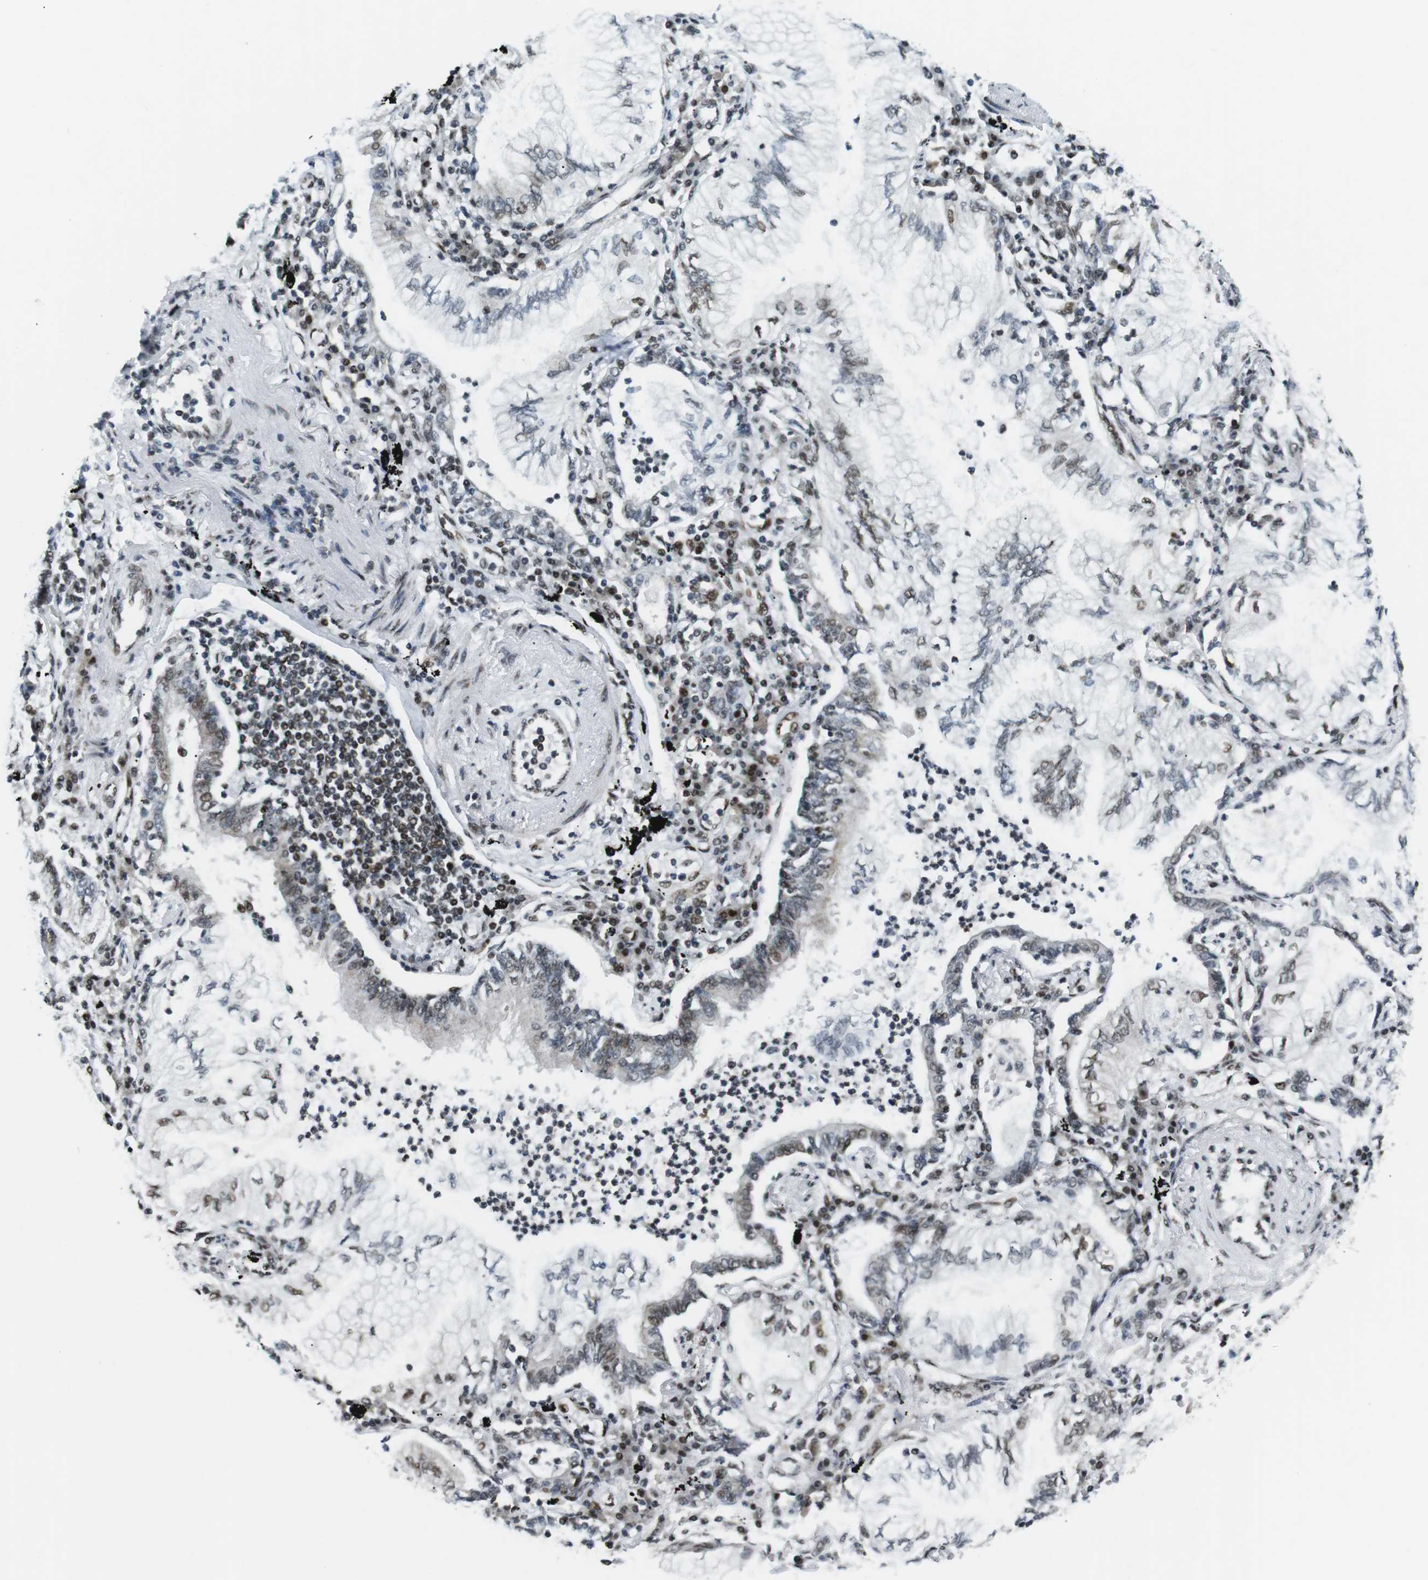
{"staining": {"intensity": "moderate", "quantity": "<25%", "location": "nuclear"}, "tissue": "lung cancer", "cell_type": "Tumor cells", "image_type": "cancer", "snomed": [{"axis": "morphology", "description": "Normal tissue, NOS"}, {"axis": "morphology", "description": "Adenocarcinoma, NOS"}, {"axis": "topography", "description": "Bronchus"}, {"axis": "topography", "description": "Lung"}], "caption": "Approximately <25% of tumor cells in human lung adenocarcinoma display moderate nuclear protein staining as visualized by brown immunohistochemical staining.", "gene": "CDC27", "patient": {"sex": "female", "age": 70}}